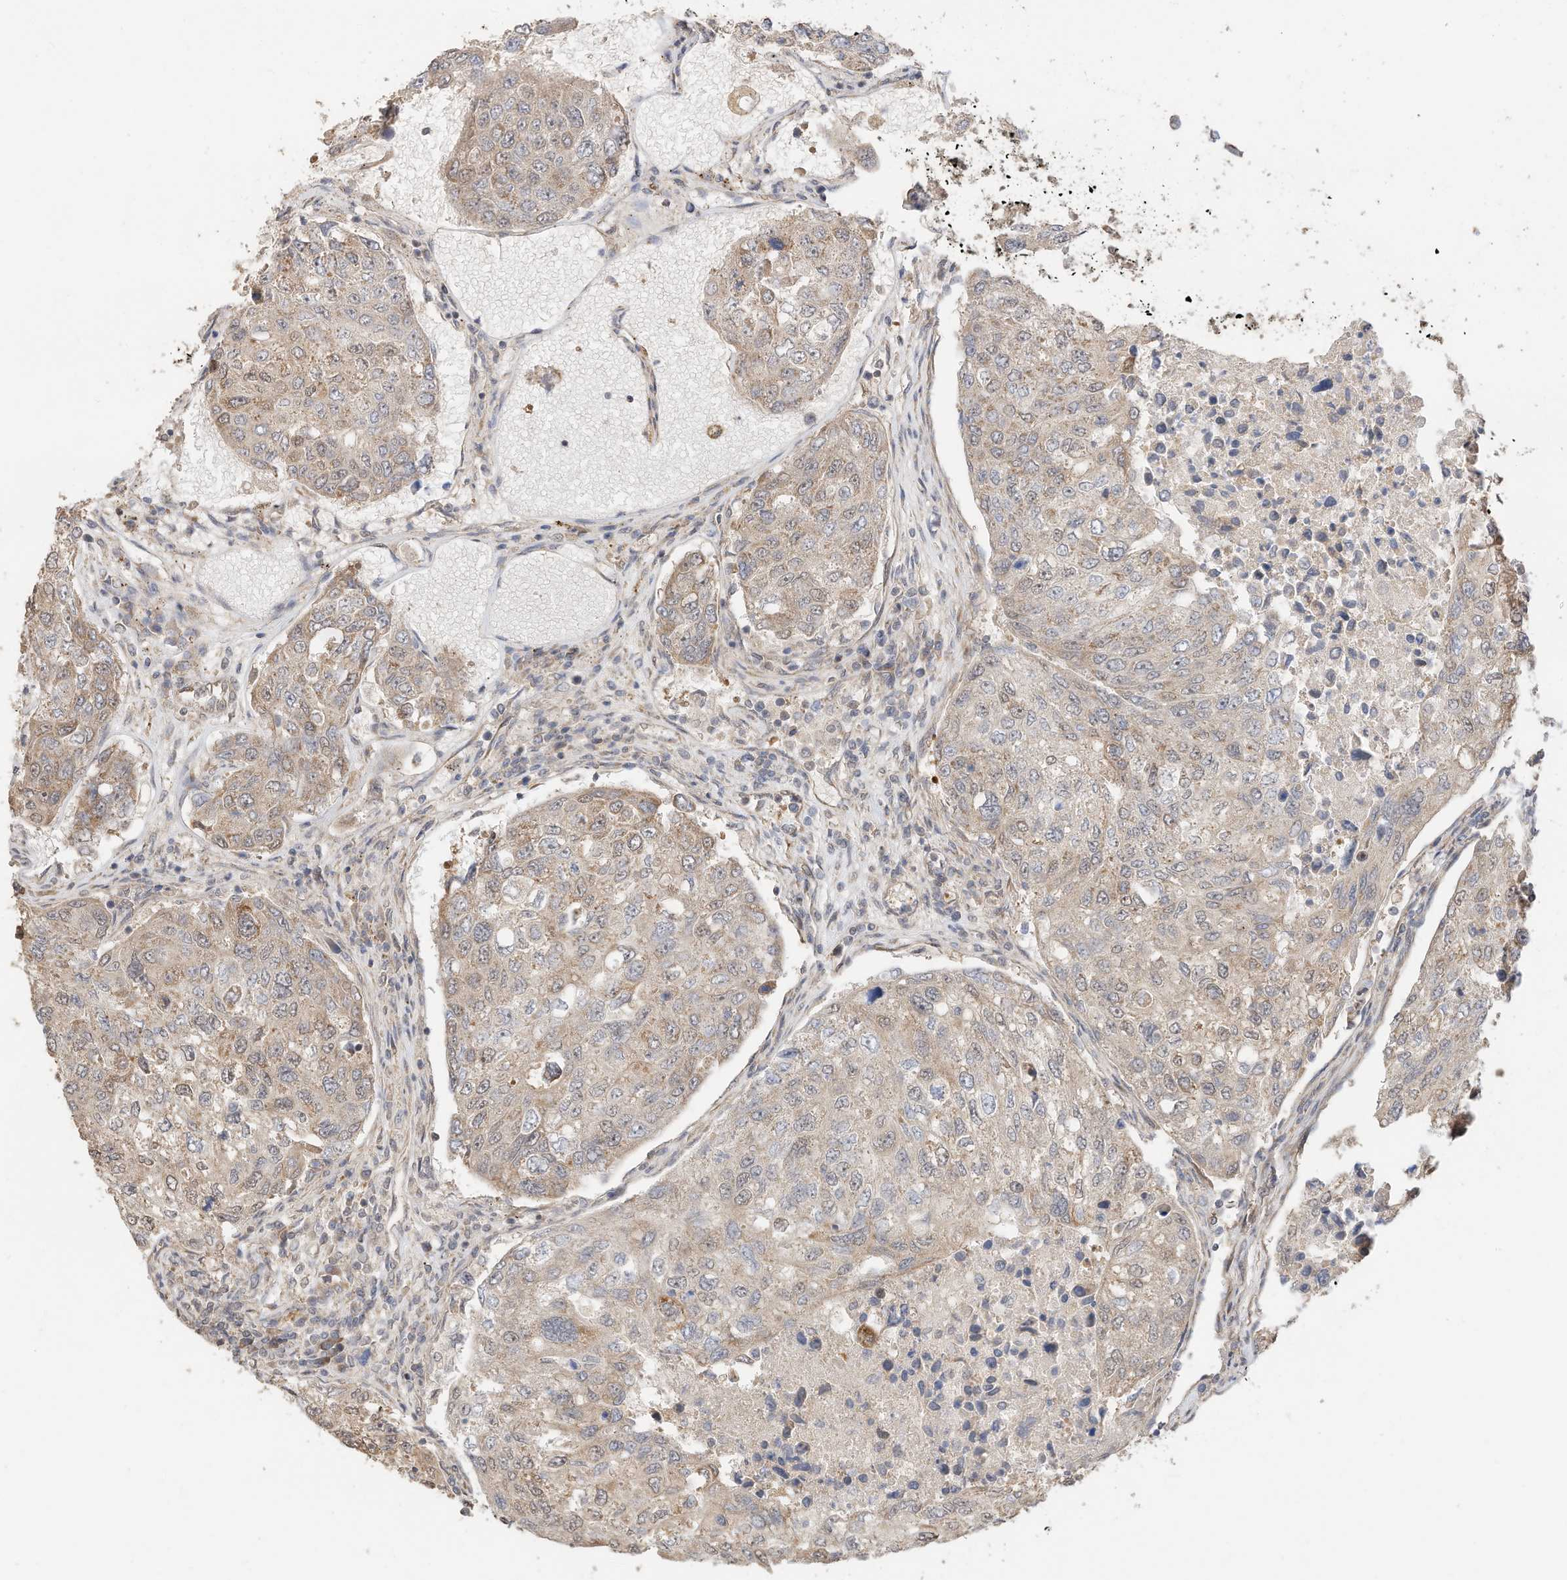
{"staining": {"intensity": "moderate", "quantity": "<25%", "location": "cytoplasmic/membranous"}, "tissue": "urothelial cancer", "cell_type": "Tumor cells", "image_type": "cancer", "snomed": [{"axis": "morphology", "description": "Urothelial carcinoma, High grade"}, {"axis": "topography", "description": "Lymph node"}, {"axis": "topography", "description": "Urinary bladder"}], "caption": "There is low levels of moderate cytoplasmic/membranous positivity in tumor cells of urothelial carcinoma (high-grade), as demonstrated by immunohistochemical staining (brown color).", "gene": "CAGE1", "patient": {"sex": "male", "age": 51}}